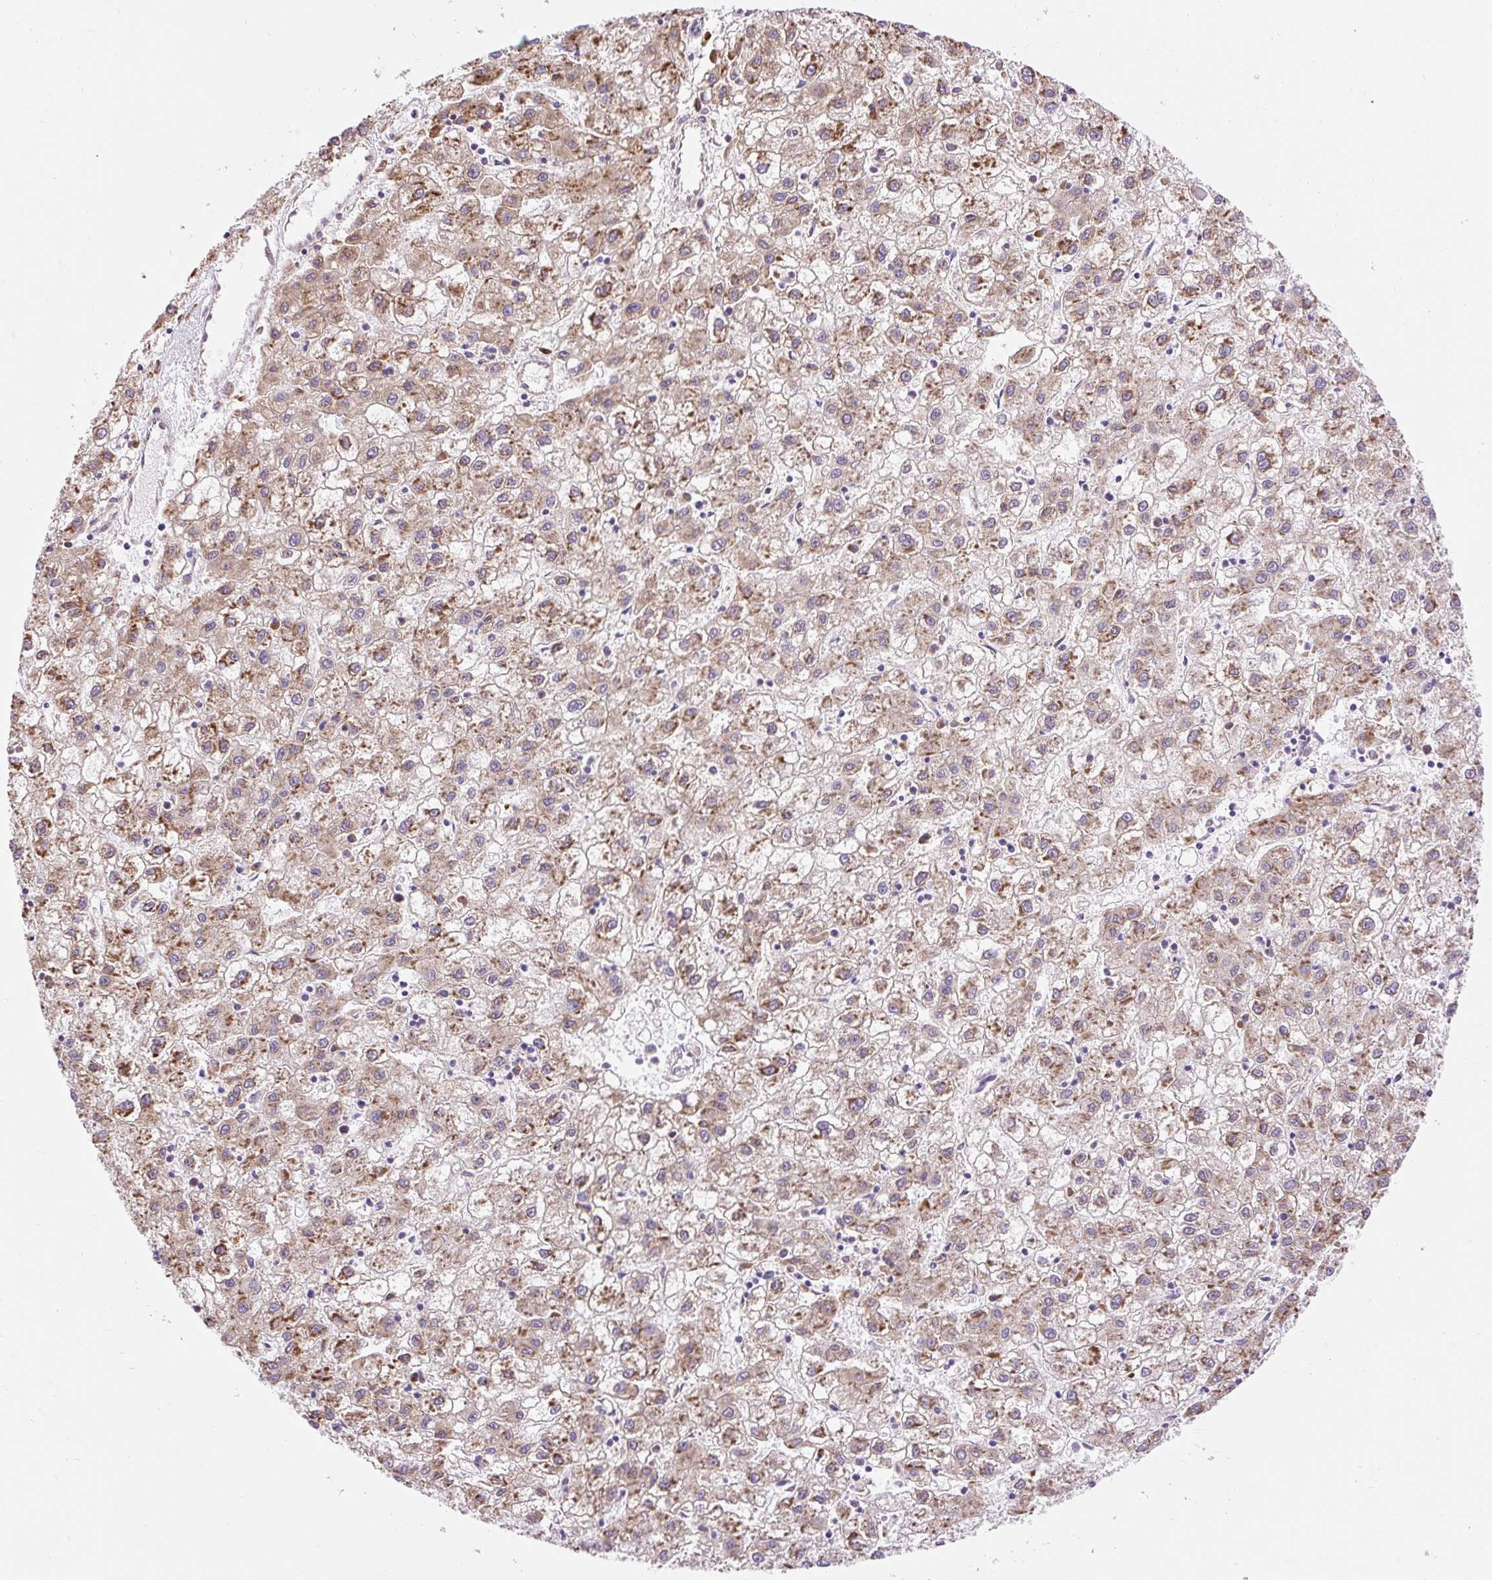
{"staining": {"intensity": "moderate", "quantity": ">75%", "location": "cytoplasmic/membranous"}, "tissue": "liver cancer", "cell_type": "Tumor cells", "image_type": "cancer", "snomed": [{"axis": "morphology", "description": "Carcinoma, Hepatocellular, NOS"}, {"axis": "topography", "description": "Liver"}], "caption": "Immunohistochemical staining of human hepatocellular carcinoma (liver) reveals medium levels of moderate cytoplasmic/membranous protein positivity in about >75% of tumor cells.", "gene": "GPR45", "patient": {"sex": "male", "age": 72}}